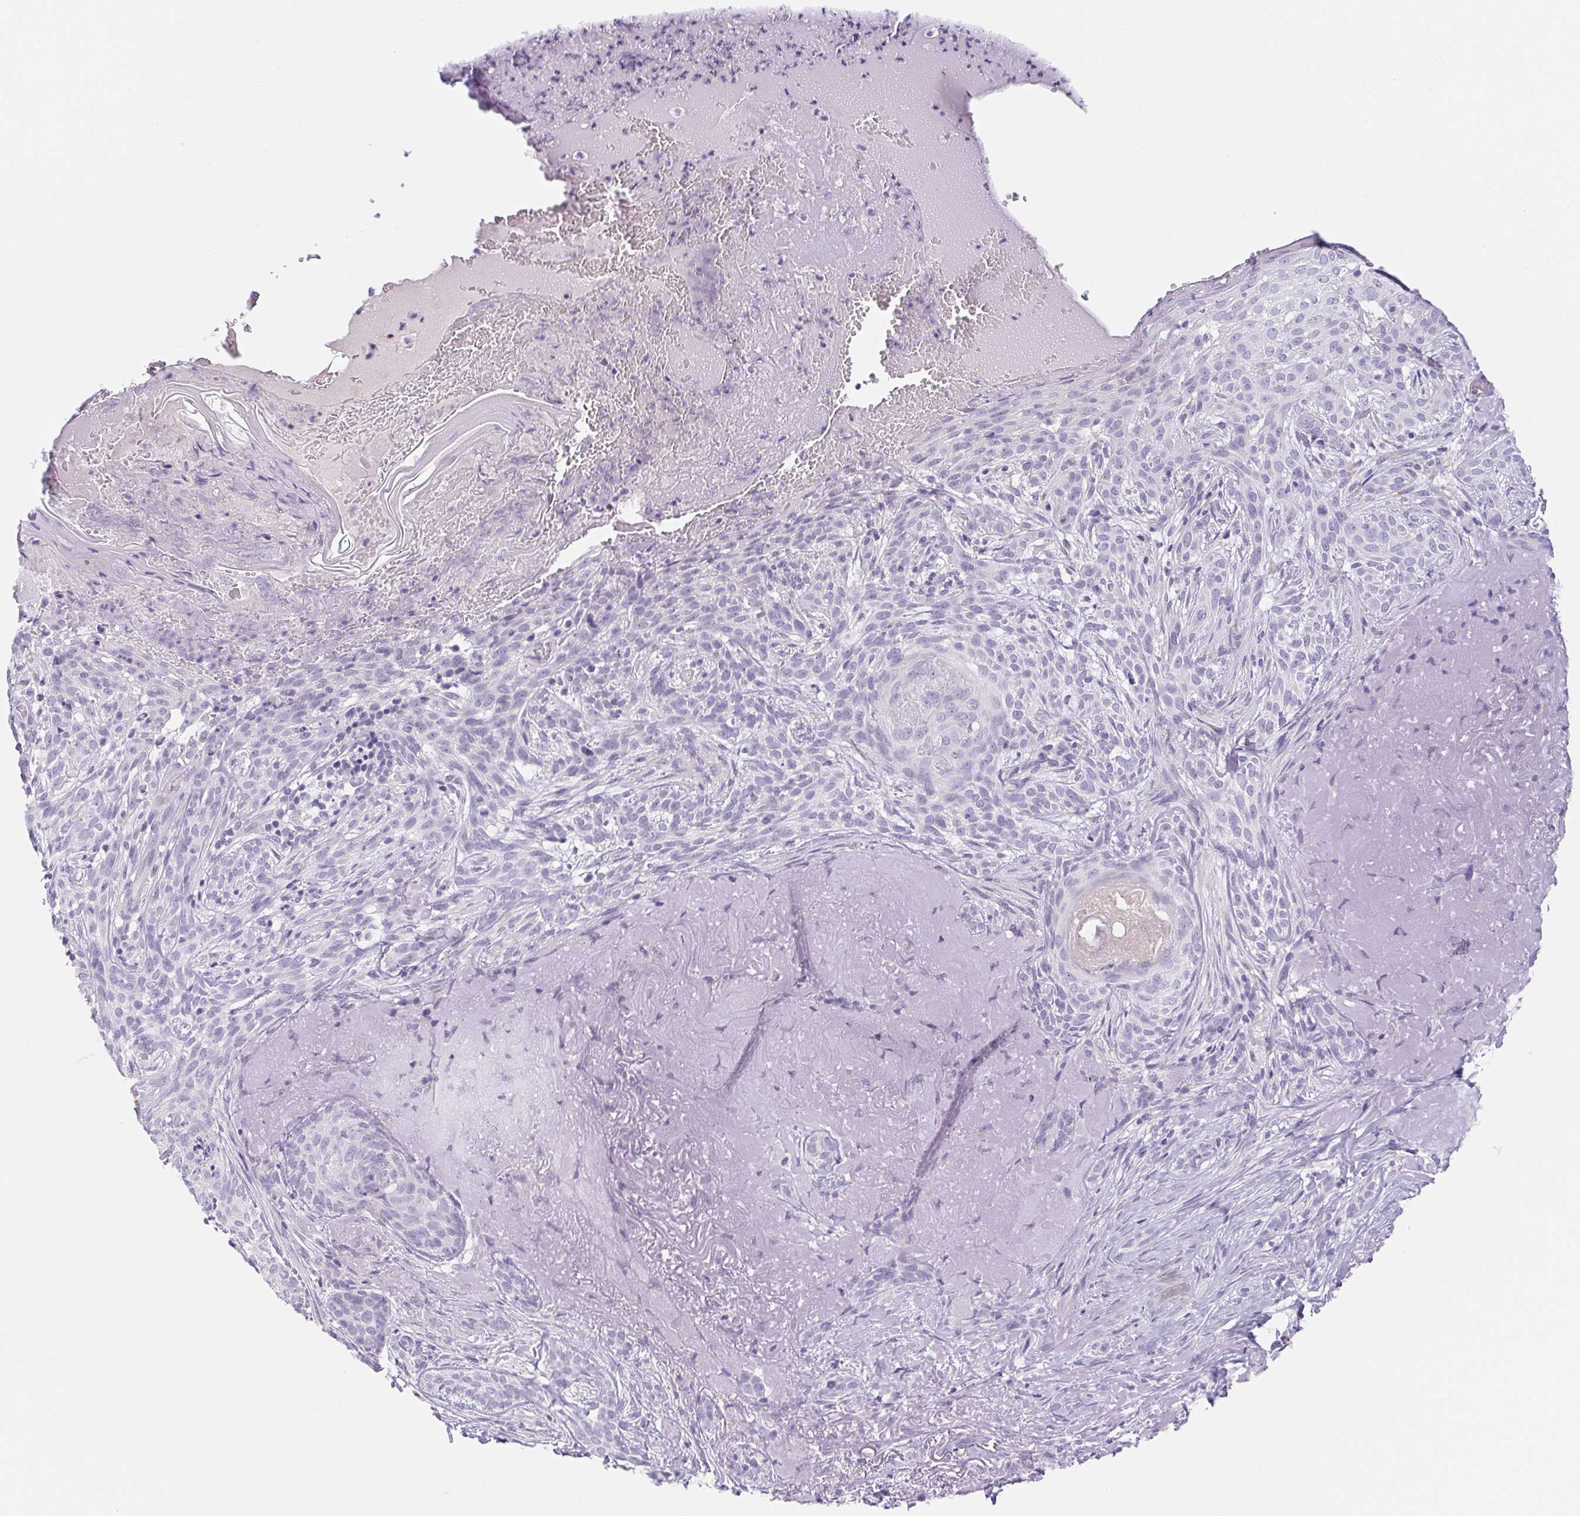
{"staining": {"intensity": "negative", "quantity": "none", "location": "none"}, "tissue": "skin cancer", "cell_type": "Tumor cells", "image_type": "cancer", "snomed": [{"axis": "morphology", "description": "Basal cell carcinoma"}, {"axis": "topography", "description": "Skin"}], "caption": "The image exhibits no staining of tumor cells in skin cancer (basal cell carcinoma).", "gene": "HDGFL1", "patient": {"sex": "male", "age": 84}}